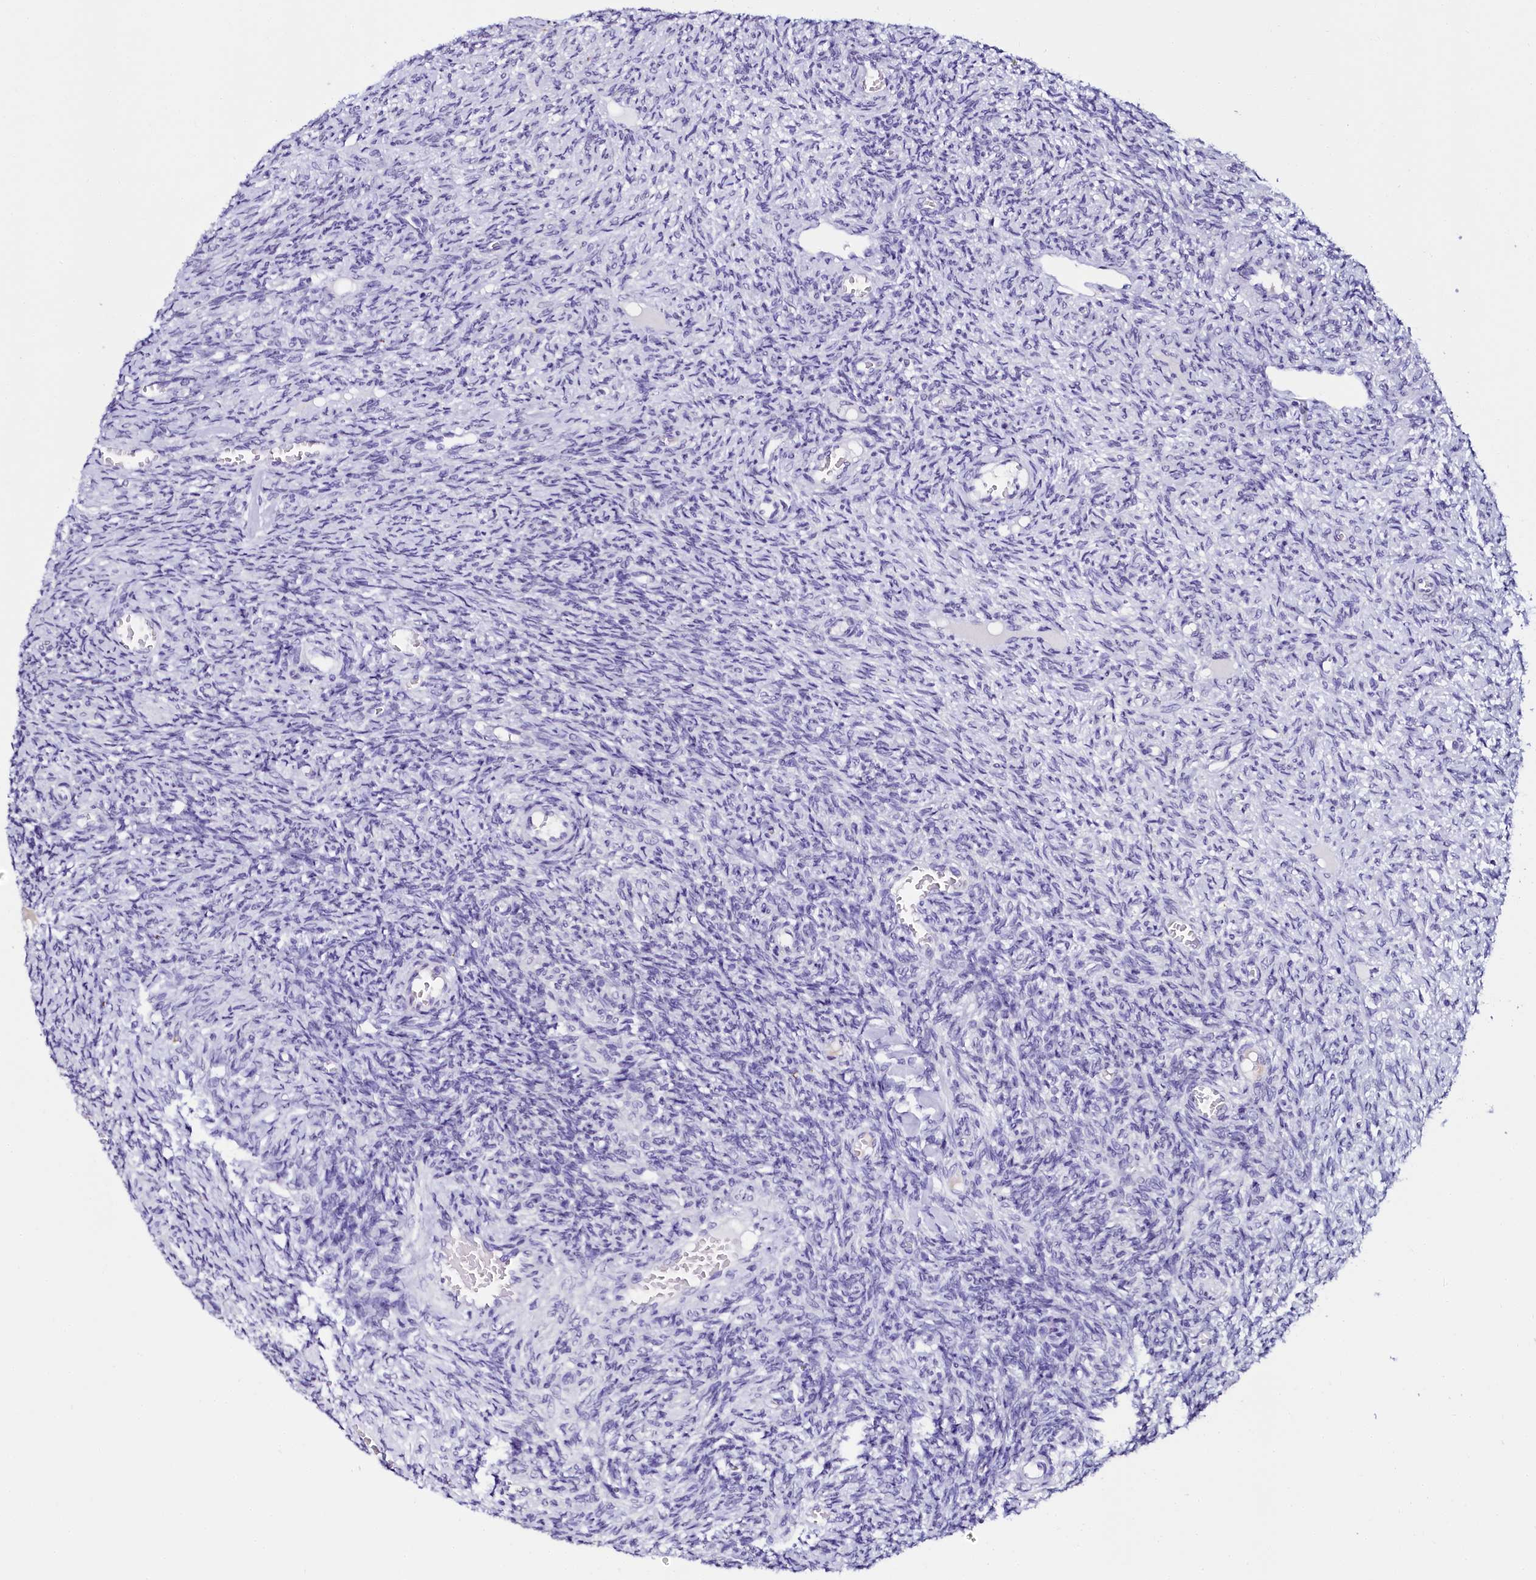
{"staining": {"intensity": "negative", "quantity": "none", "location": "none"}, "tissue": "ovary", "cell_type": "Ovarian stroma cells", "image_type": "normal", "snomed": [{"axis": "morphology", "description": "Normal tissue, NOS"}, {"axis": "topography", "description": "Ovary"}], "caption": "Ovarian stroma cells are negative for protein expression in unremarkable human ovary. The staining was performed using DAB (3,3'-diaminobenzidine) to visualize the protein expression in brown, while the nuclei were stained in blue with hematoxylin (Magnification: 20x).", "gene": "SORD", "patient": {"sex": "female", "age": 27}}